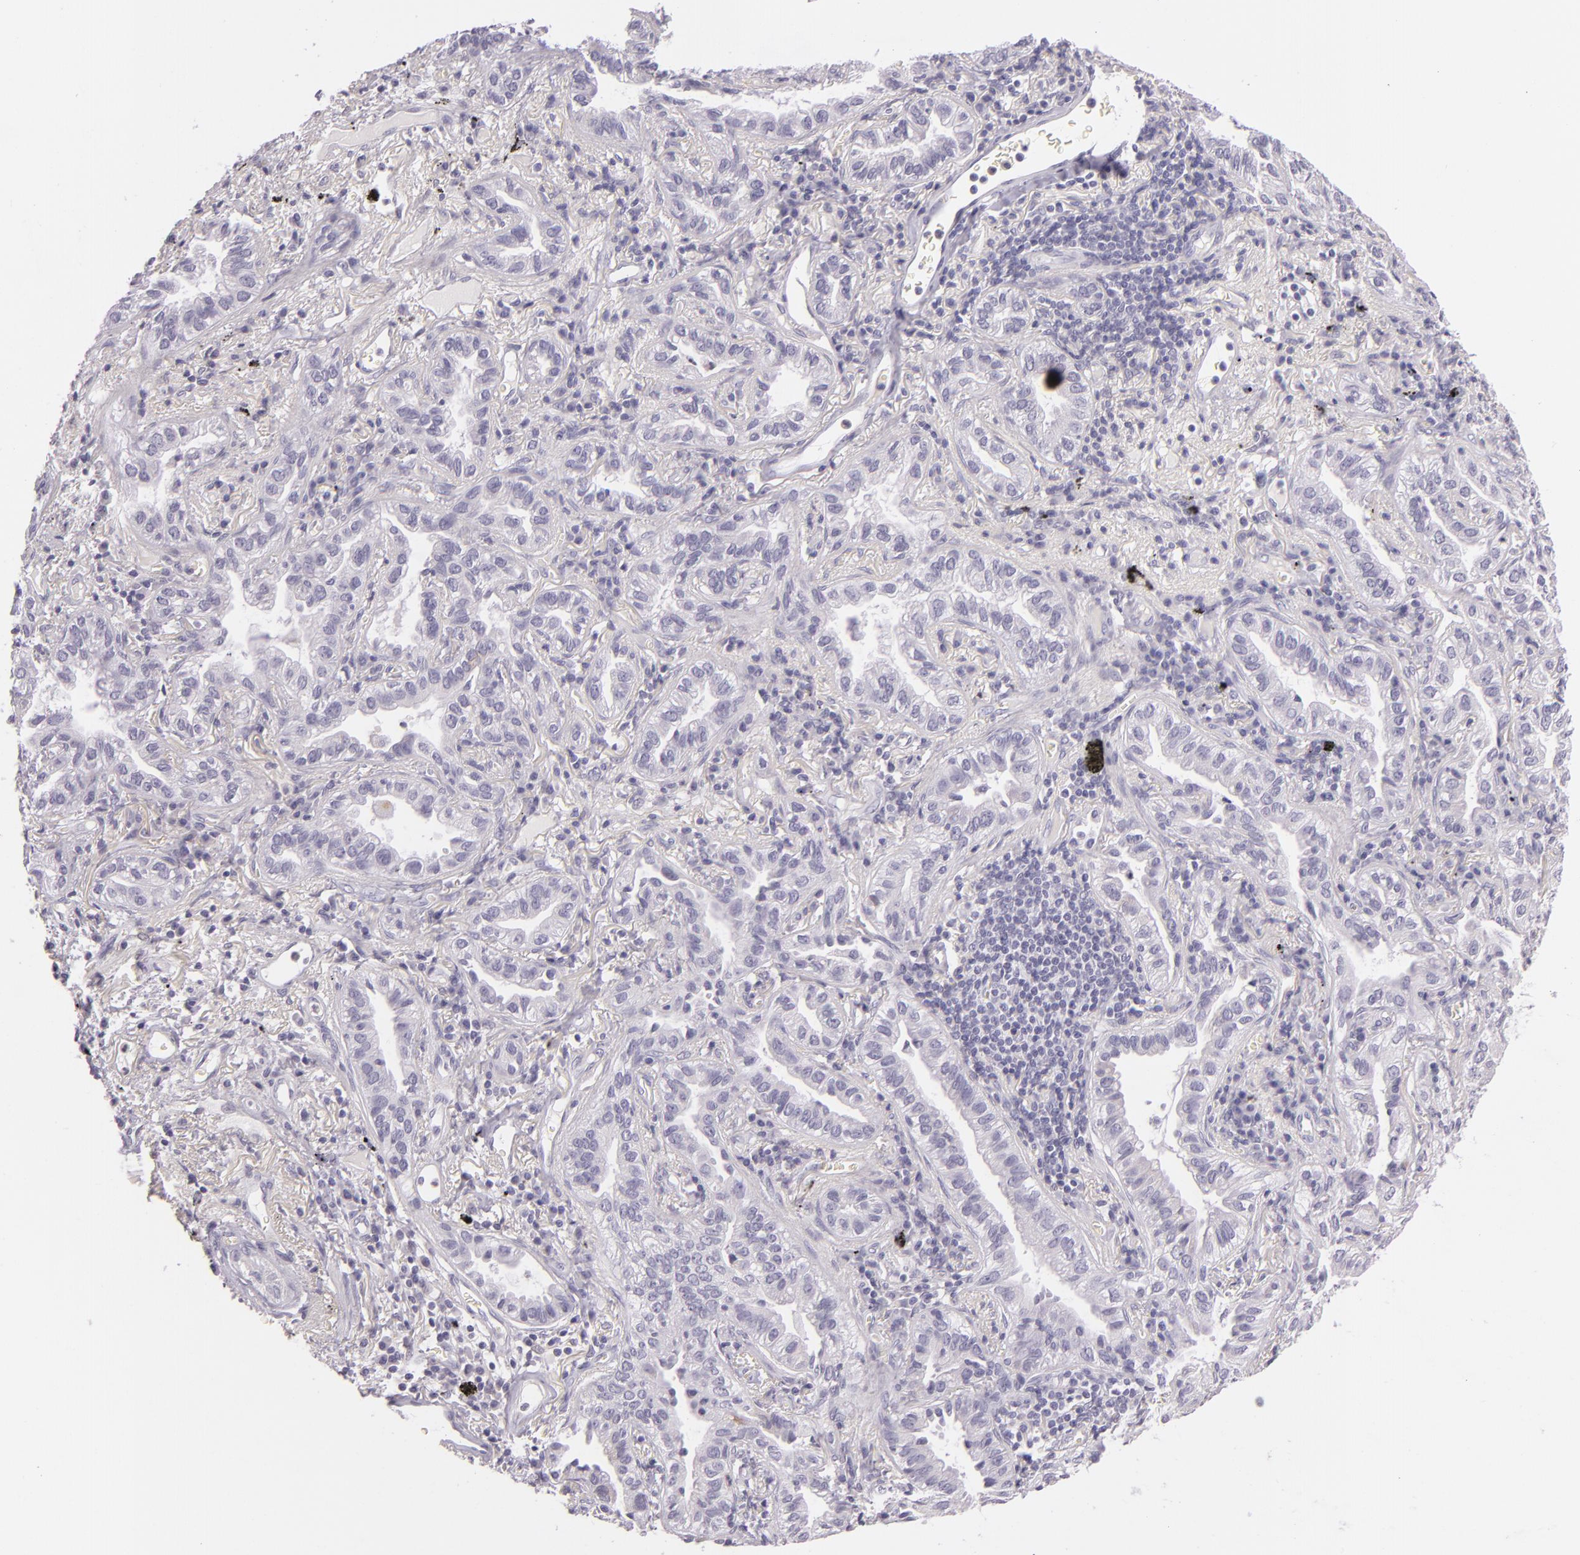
{"staining": {"intensity": "negative", "quantity": "none", "location": "none"}, "tissue": "lung cancer", "cell_type": "Tumor cells", "image_type": "cancer", "snomed": [{"axis": "morphology", "description": "Adenocarcinoma, NOS"}, {"axis": "topography", "description": "Lung"}], "caption": "This is an immunohistochemistry histopathology image of lung cancer (adenocarcinoma). There is no positivity in tumor cells.", "gene": "CBS", "patient": {"sex": "female", "age": 50}}